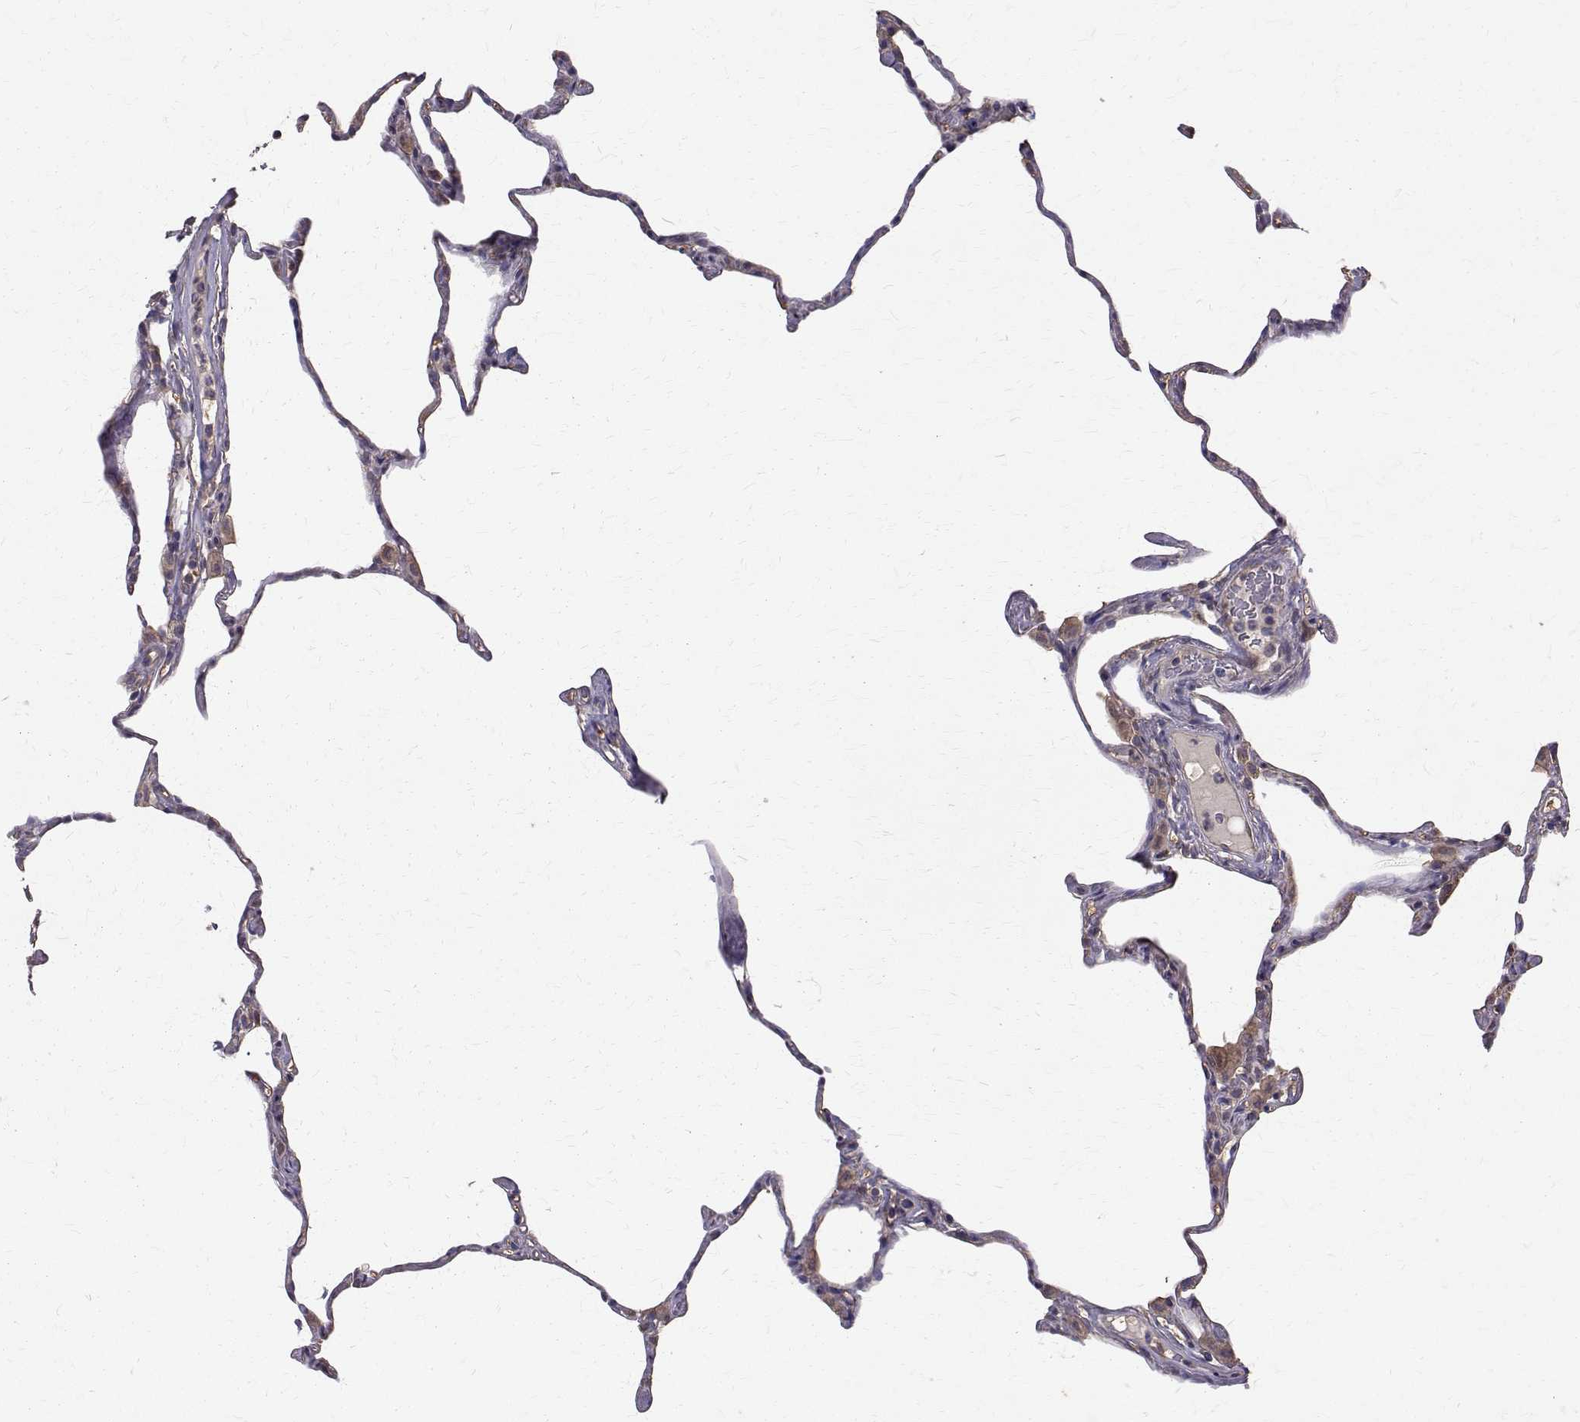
{"staining": {"intensity": "negative", "quantity": "none", "location": "none"}, "tissue": "lung", "cell_type": "Alveolar cells", "image_type": "normal", "snomed": [{"axis": "morphology", "description": "Normal tissue, NOS"}, {"axis": "topography", "description": "Lung"}], "caption": "A micrograph of human lung is negative for staining in alveolar cells. The staining was performed using DAB to visualize the protein expression in brown, while the nuclei were stained in blue with hematoxylin (Magnification: 20x).", "gene": "FARSB", "patient": {"sex": "male", "age": 65}}